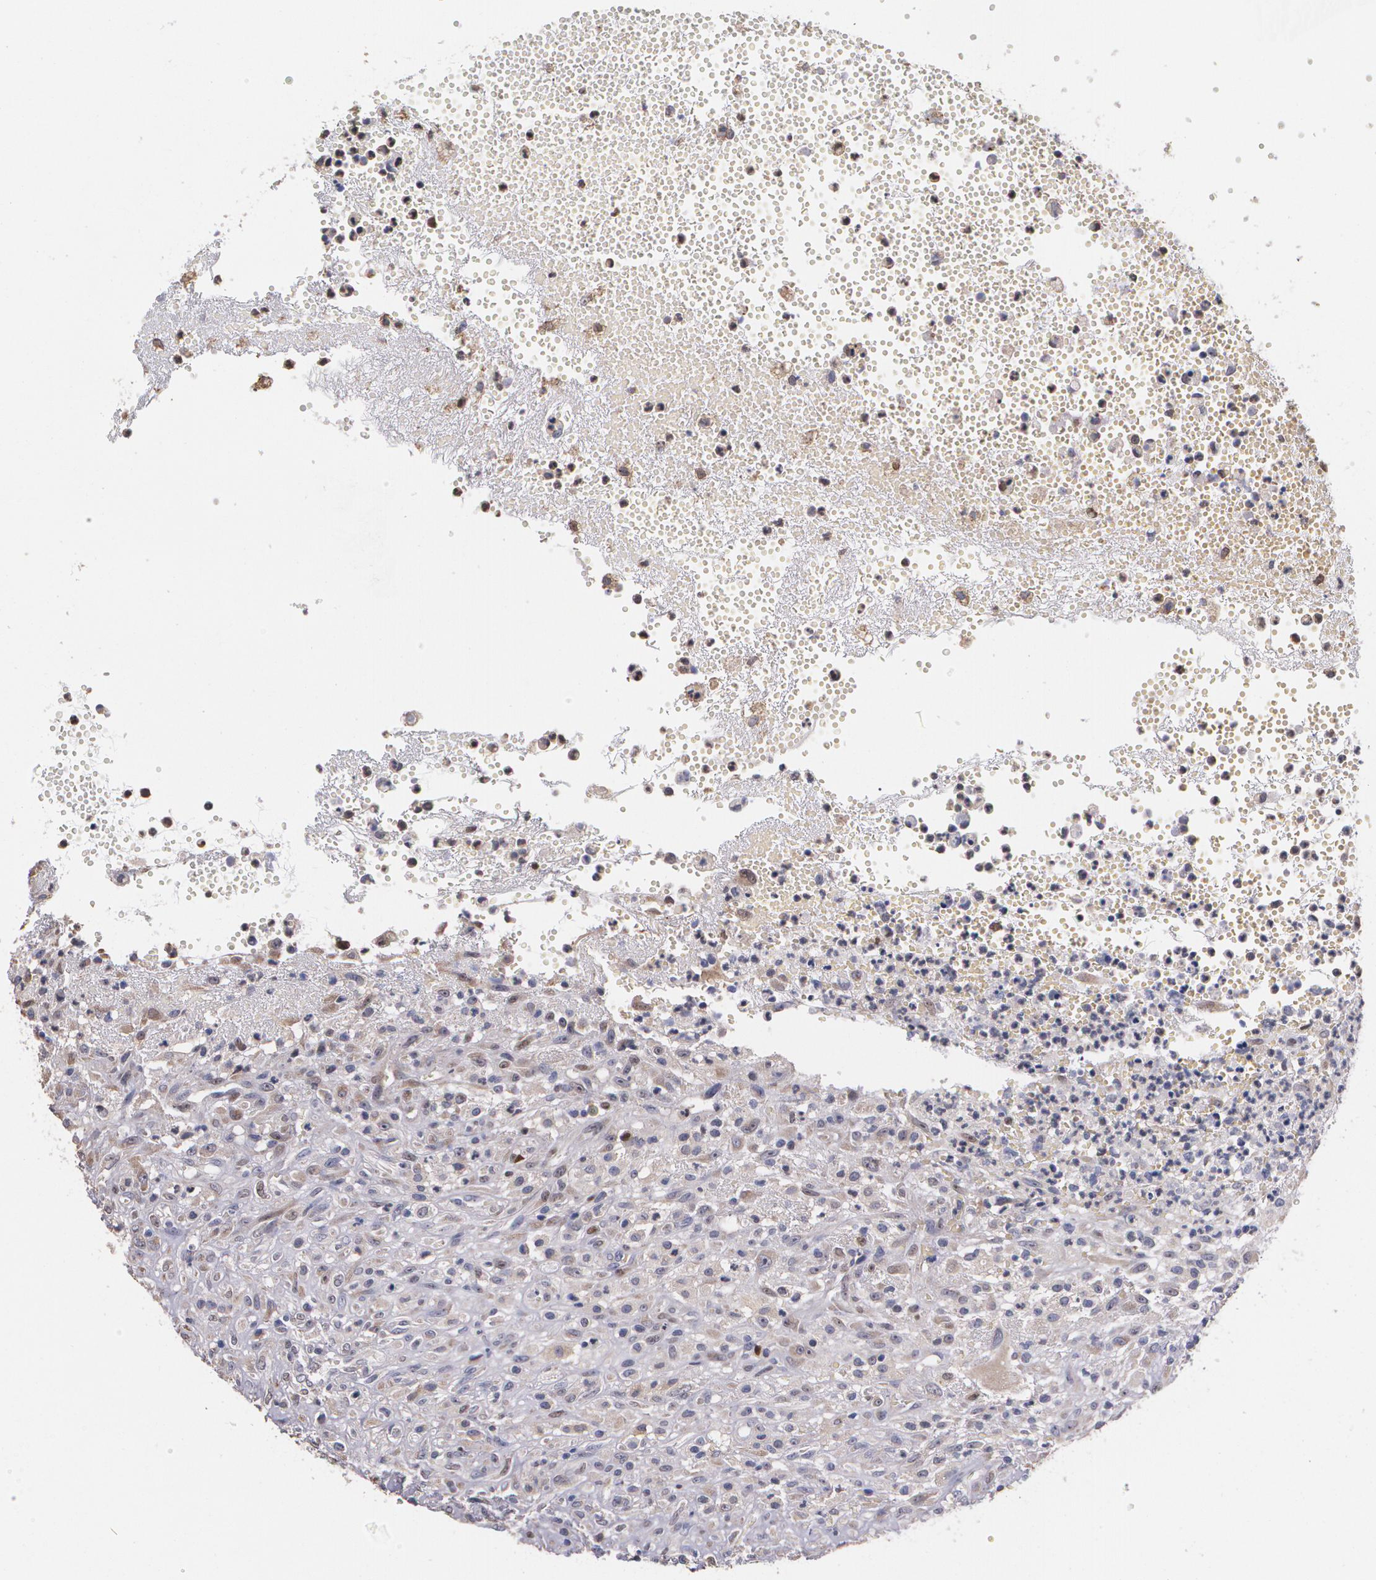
{"staining": {"intensity": "moderate", "quantity": "25%-75%", "location": "cytoplasmic/membranous"}, "tissue": "glioma", "cell_type": "Tumor cells", "image_type": "cancer", "snomed": [{"axis": "morphology", "description": "Glioma, malignant, High grade"}, {"axis": "topography", "description": "Brain"}], "caption": "An image of human high-grade glioma (malignant) stained for a protein demonstrates moderate cytoplasmic/membranous brown staining in tumor cells.", "gene": "ATF3", "patient": {"sex": "male", "age": 66}}